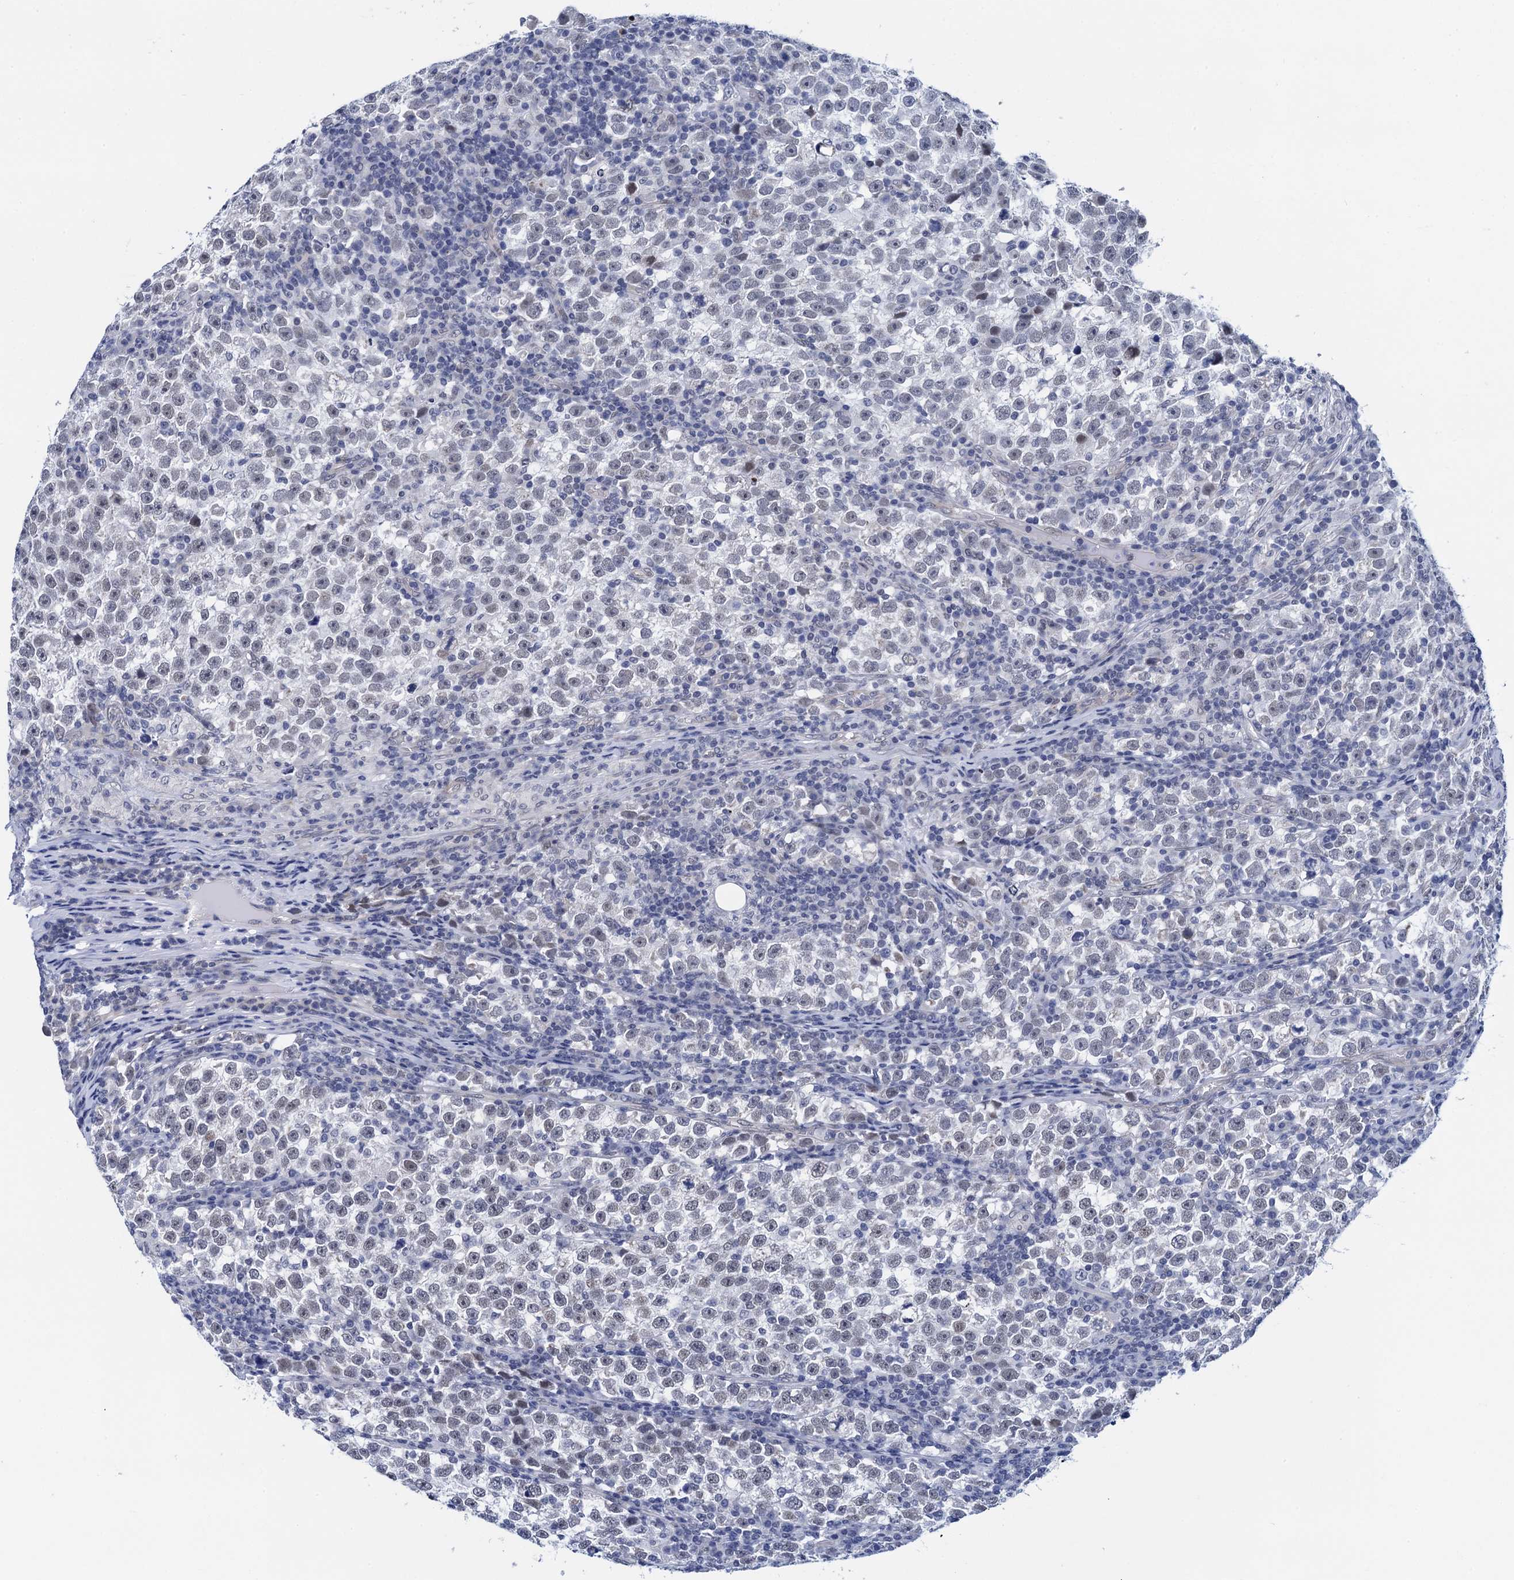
{"staining": {"intensity": "negative", "quantity": "none", "location": "none"}, "tissue": "testis cancer", "cell_type": "Tumor cells", "image_type": "cancer", "snomed": [{"axis": "morphology", "description": "Normal tissue, NOS"}, {"axis": "morphology", "description": "Seminoma, NOS"}, {"axis": "topography", "description": "Testis"}], "caption": "IHC of human testis seminoma displays no positivity in tumor cells. (DAB immunohistochemistry with hematoxylin counter stain).", "gene": "C16orf87", "patient": {"sex": "male", "age": 43}}